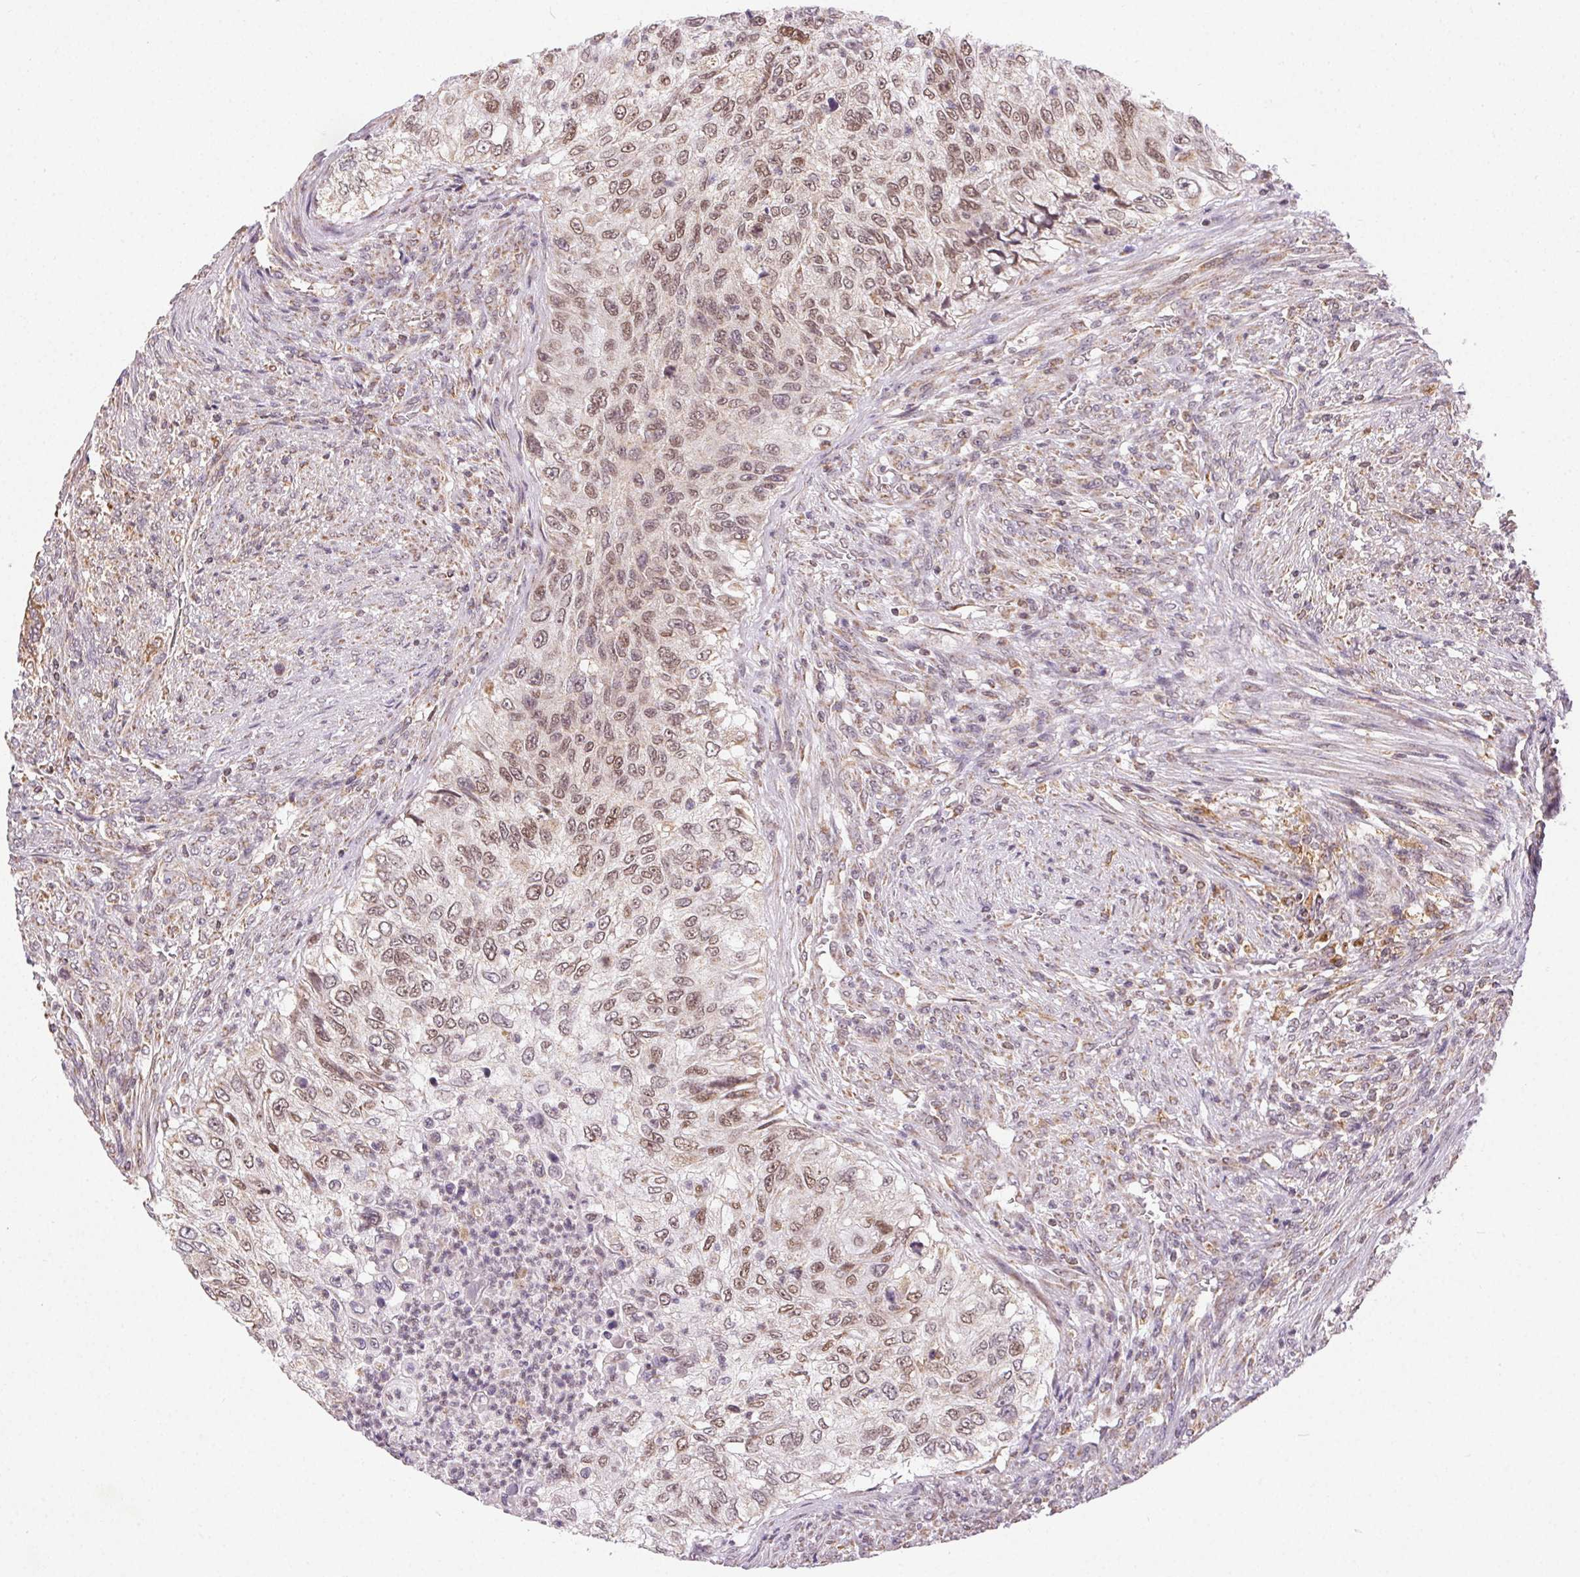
{"staining": {"intensity": "moderate", "quantity": ">75%", "location": "nuclear"}, "tissue": "urothelial cancer", "cell_type": "Tumor cells", "image_type": "cancer", "snomed": [{"axis": "morphology", "description": "Urothelial carcinoma, High grade"}, {"axis": "topography", "description": "Urinary bladder"}], "caption": "A high-resolution micrograph shows immunohistochemistry (IHC) staining of high-grade urothelial carcinoma, which displays moderate nuclear staining in about >75% of tumor cells.", "gene": "PIWIL4", "patient": {"sex": "female", "age": 60}}